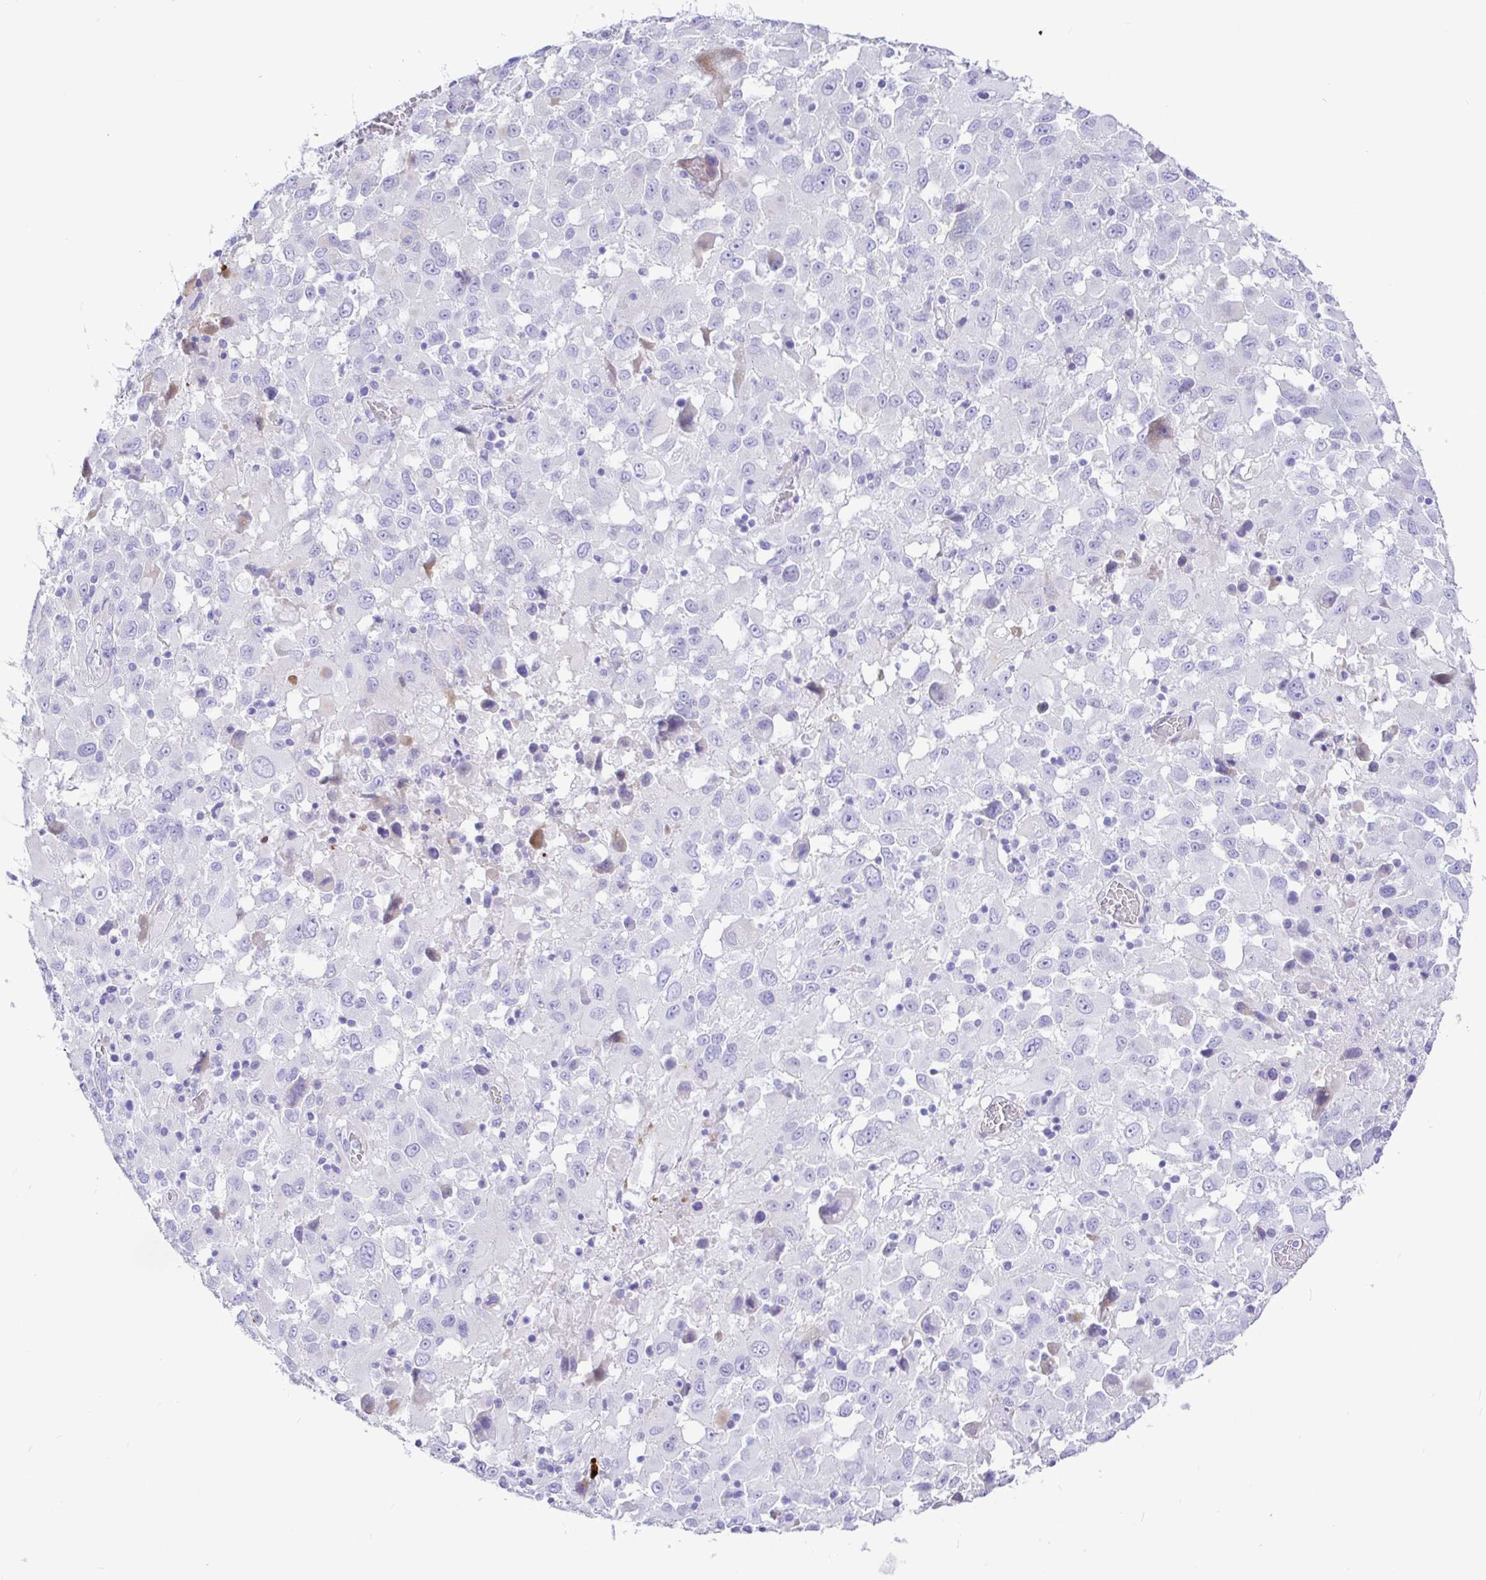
{"staining": {"intensity": "negative", "quantity": "none", "location": "none"}, "tissue": "melanoma", "cell_type": "Tumor cells", "image_type": "cancer", "snomed": [{"axis": "morphology", "description": "Malignant melanoma, Metastatic site"}, {"axis": "topography", "description": "Soft tissue"}], "caption": "Protein analysis of melanoma demonstrates no significant expression in tumor cells.", "gene": "CCDC62", "patient": {"sex": "male", "age": 50}}